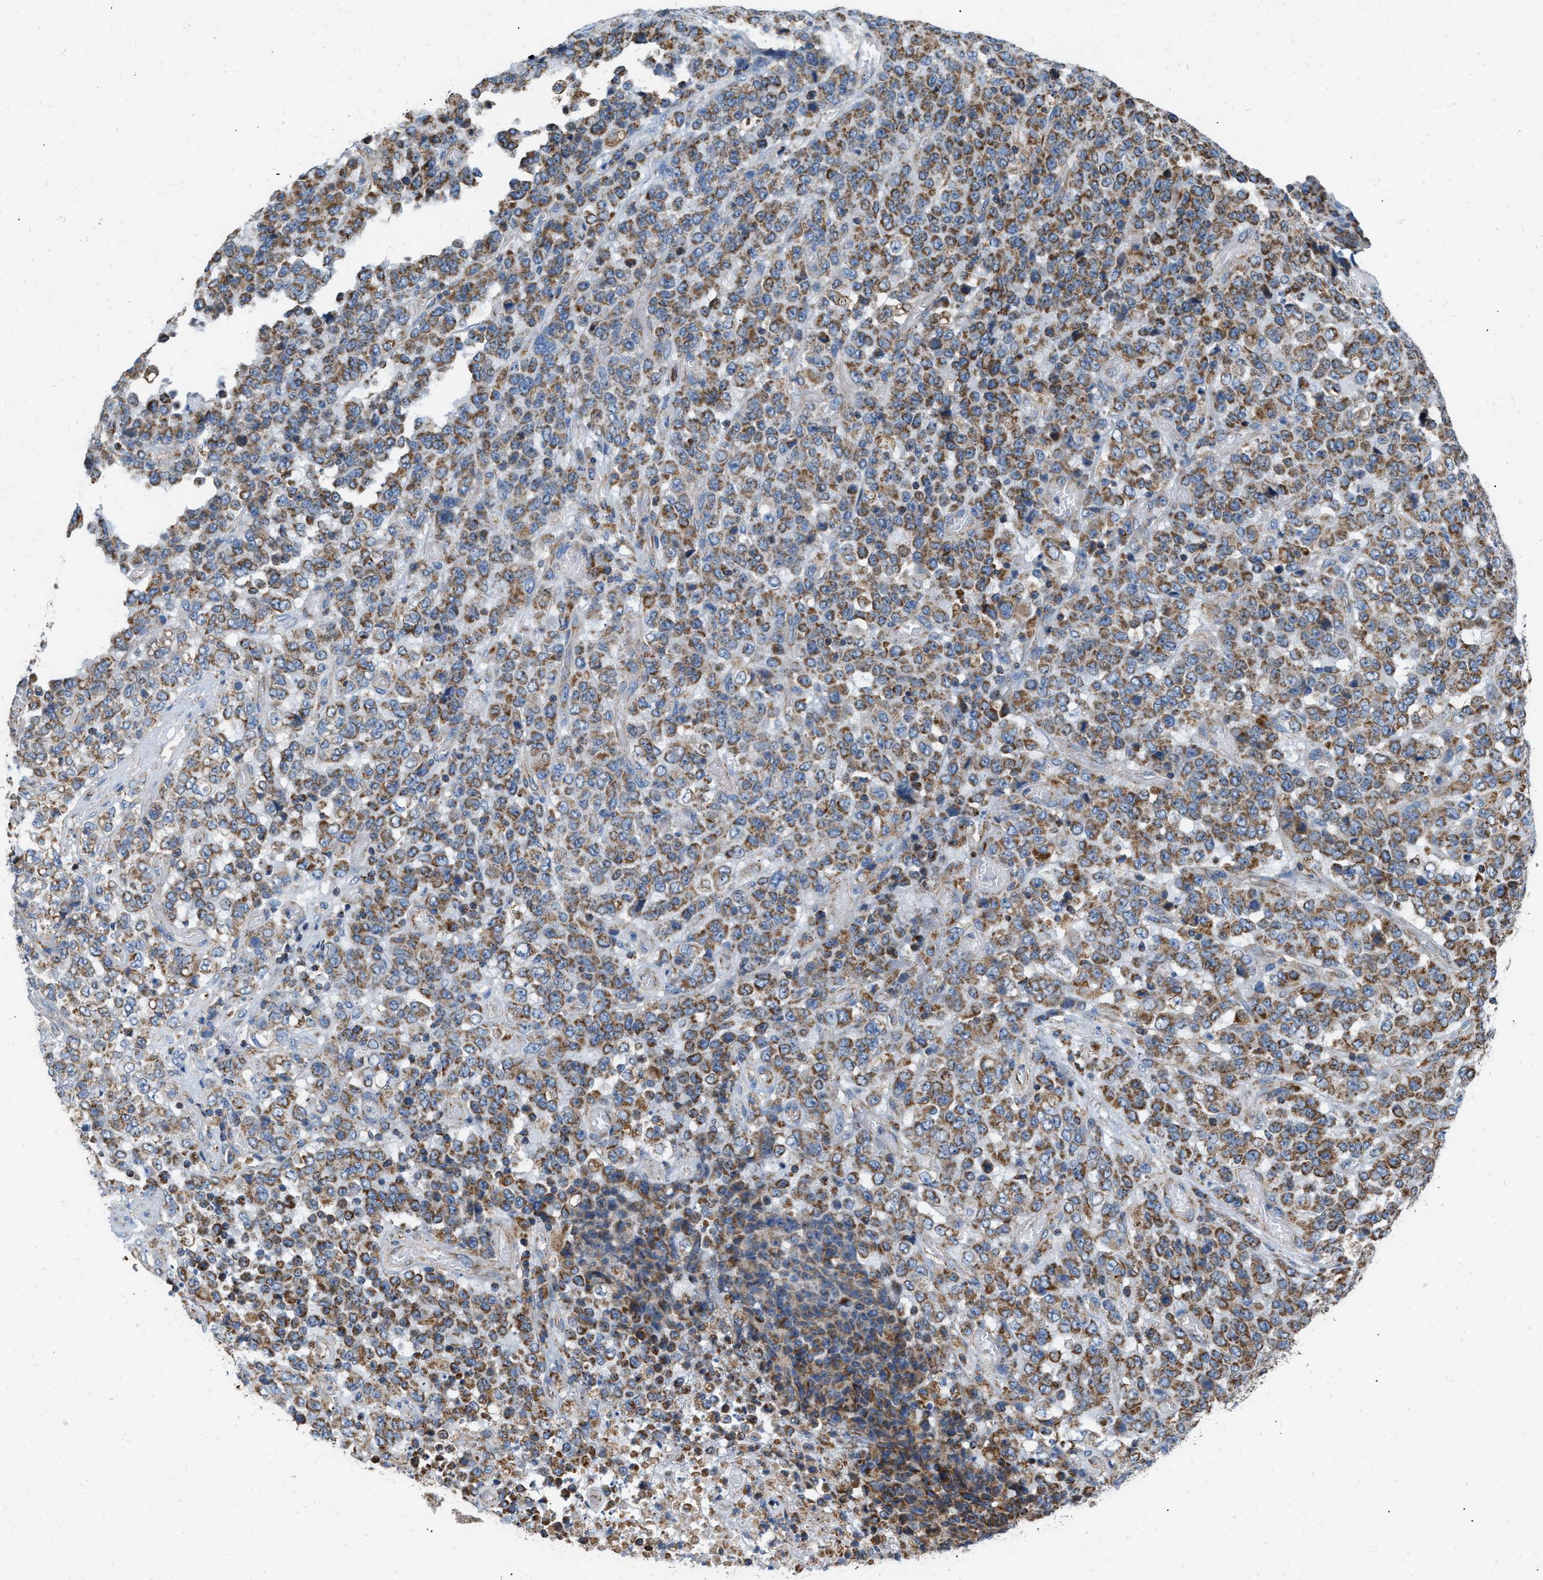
{"staining": {"intensity": "moderate", "quantity": ">75%", "location": "cytoplasmic/membranous"}, "tissue": "stomach cancer", "cell_type": "Tumor cells", "image_type": "cancer", "snomed": [{"axis": "morphology", "description": "Adenocarcinoma, NOS"}, {"axis": "topography", "description": "Stomach"}], "caption": "Tumor cells demonstrate medium levels of moderate cytoplasmic/membranous staining in about >75% of cells in stomach cancer (adenocarcinoma).", "gene": "GRB10", "patient": {"sex": "female", "age": 73}}